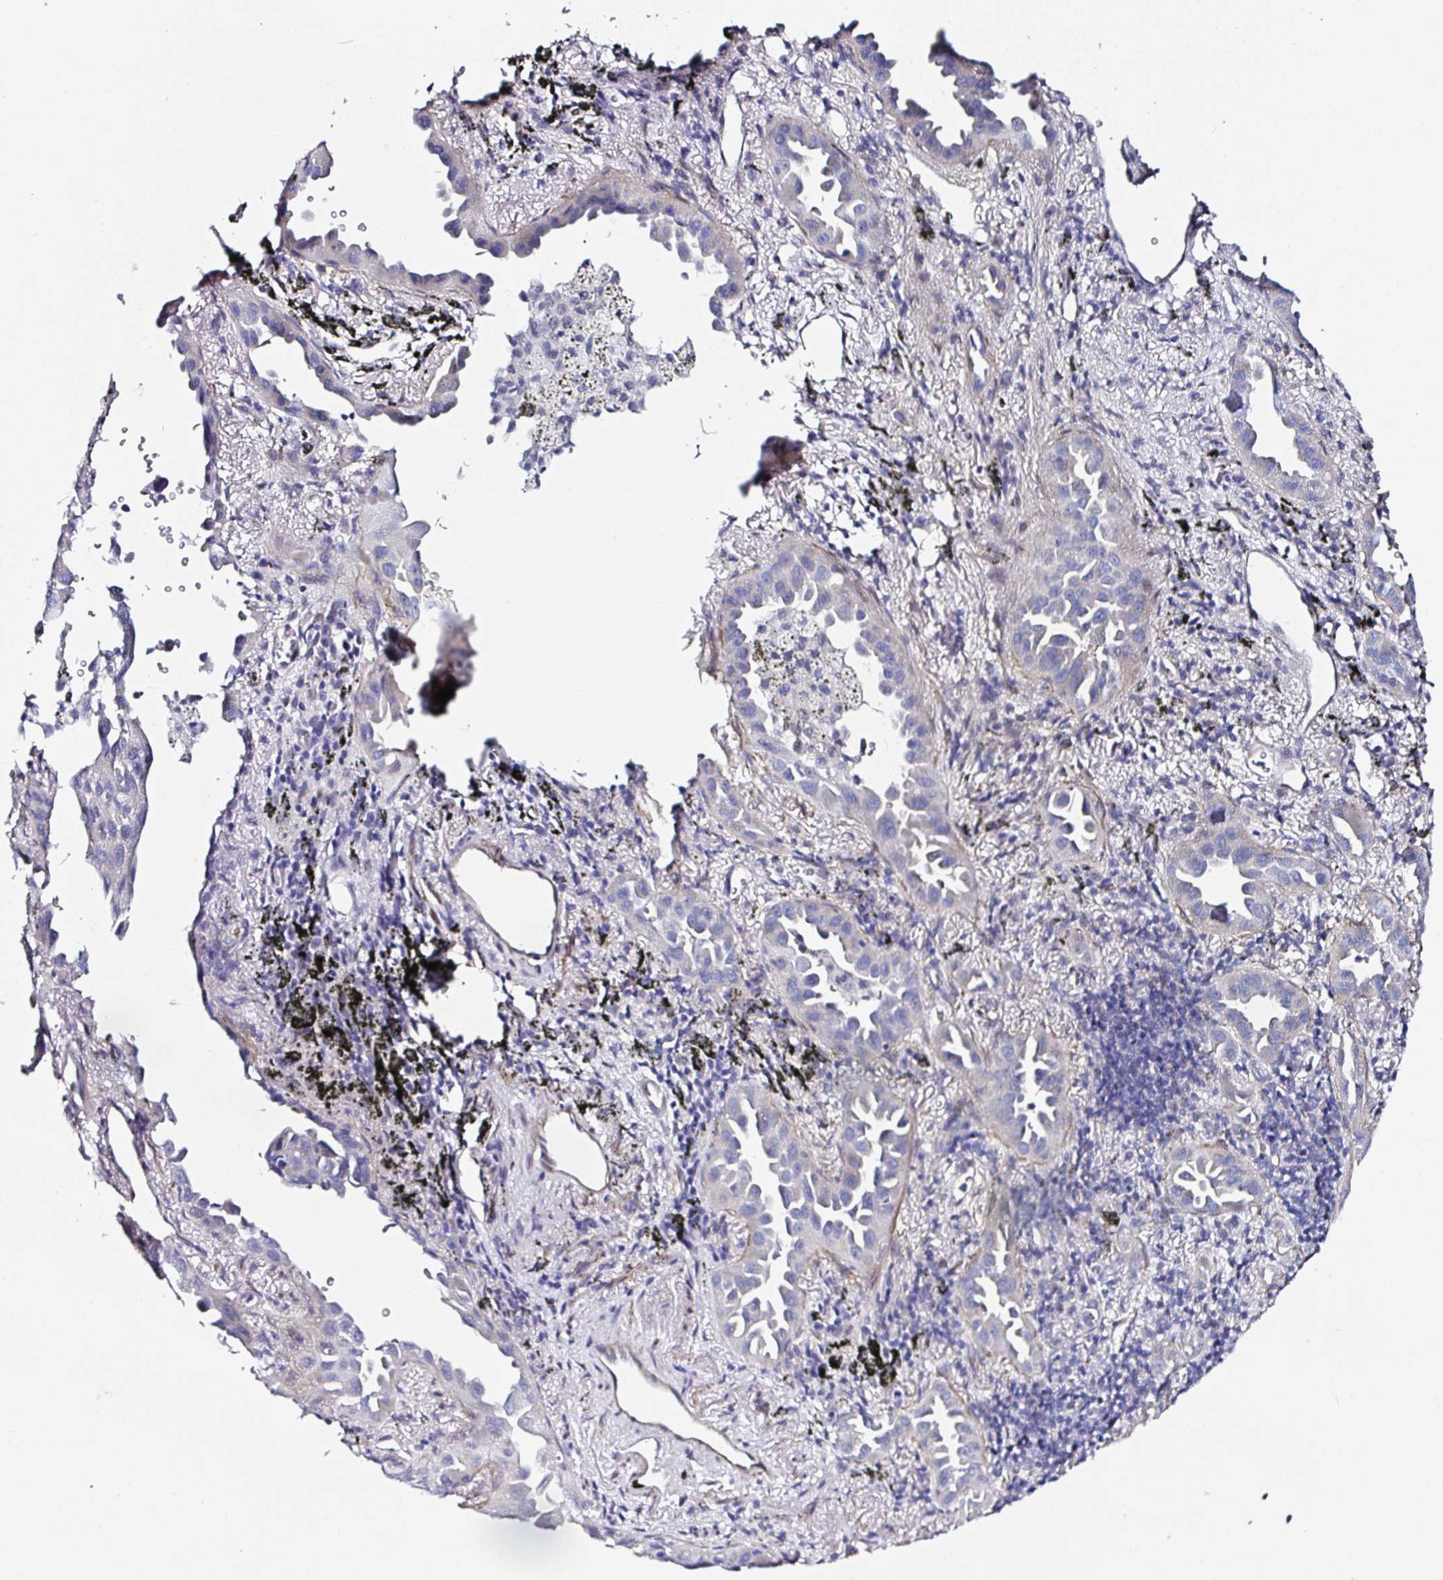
{"staining": {"intensity": "negative", "quantity": "none", "location": "none"}, "tissue": "lung cancer", "cell_type": "Tumor cells", "image_type": "cancer", "snomed": [{"axis": "morphology", "description": "Adenocarcinoma, NOS"}, {"axis": "topography", "description": "Lung"}], "caption": "Immunohistochemical staining of lung adenocarcinoma displays no significant staining in tumor cells.", "gene": "PPFIA4", "patient": {"sex": "male", "age": 68}}